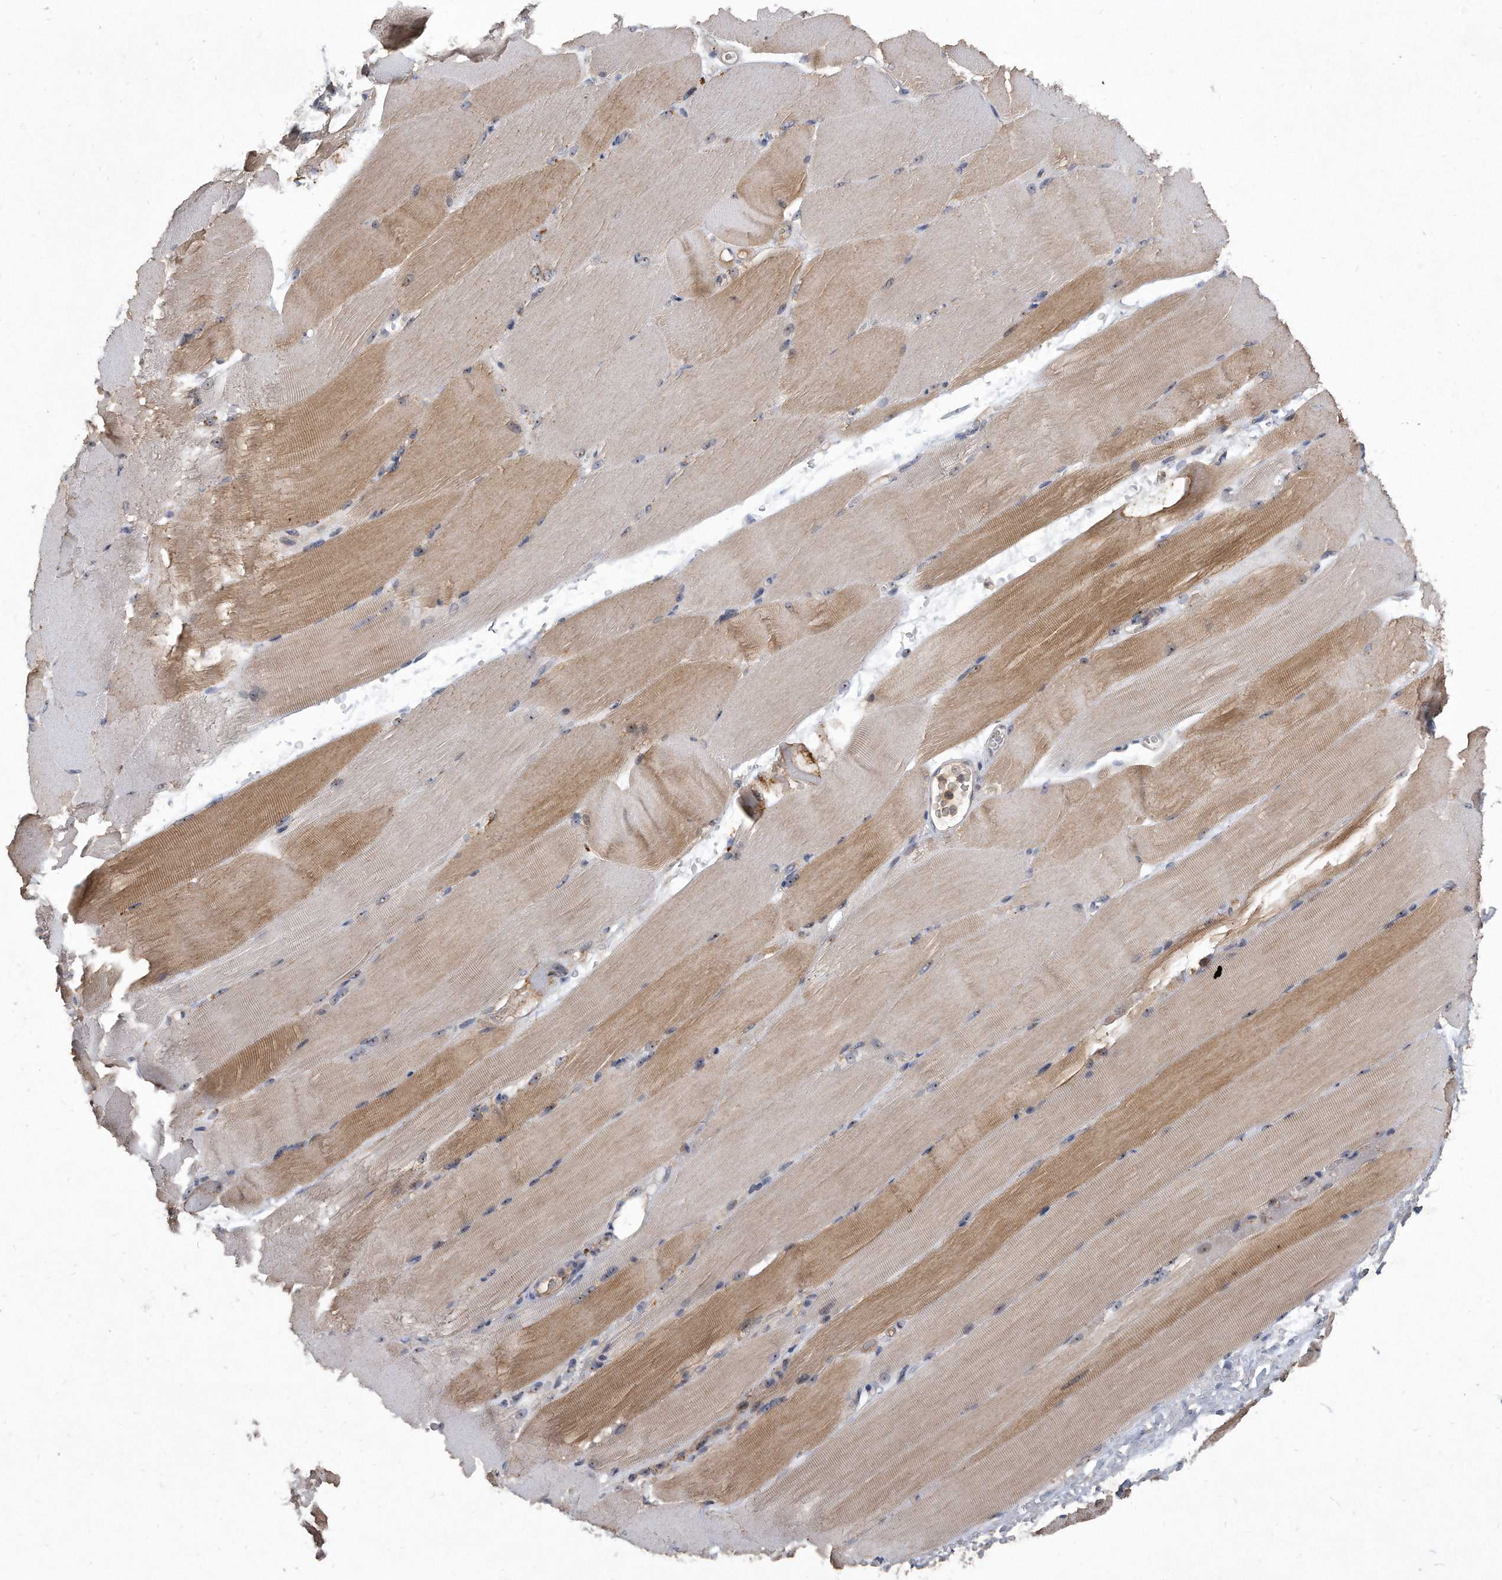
{"staining": {"intensity": "moderate", "quantity": "<25%", "location": "cytoplasmic/membranous"}, "tissue": "skeletal muscle", "cell_type": "Myocytes", "image_type": "normal", "snomed": [{"axis": "morphology", "description": "Normal tissue, NOS"}, {"axis": "topography", "description": "Skeletal muscle"}, {"axis": "topography", "description": "Parathyroid gland"}], "caption": "IHC staining of benign skeletal muscle, which reveals low levels of moderate cytoplasmic/membranous staining in about <25% of myocytes indicating moderate cytoplasmic/membranous protein expression. The staining was performed using DAB (3,3'-diaminobenzidine) (brown) for protein detection and nuclei were counterstained in hematoxylin (blue).", "gene": "PGBD2", "patient": {"sex": "female", "age": 37}}